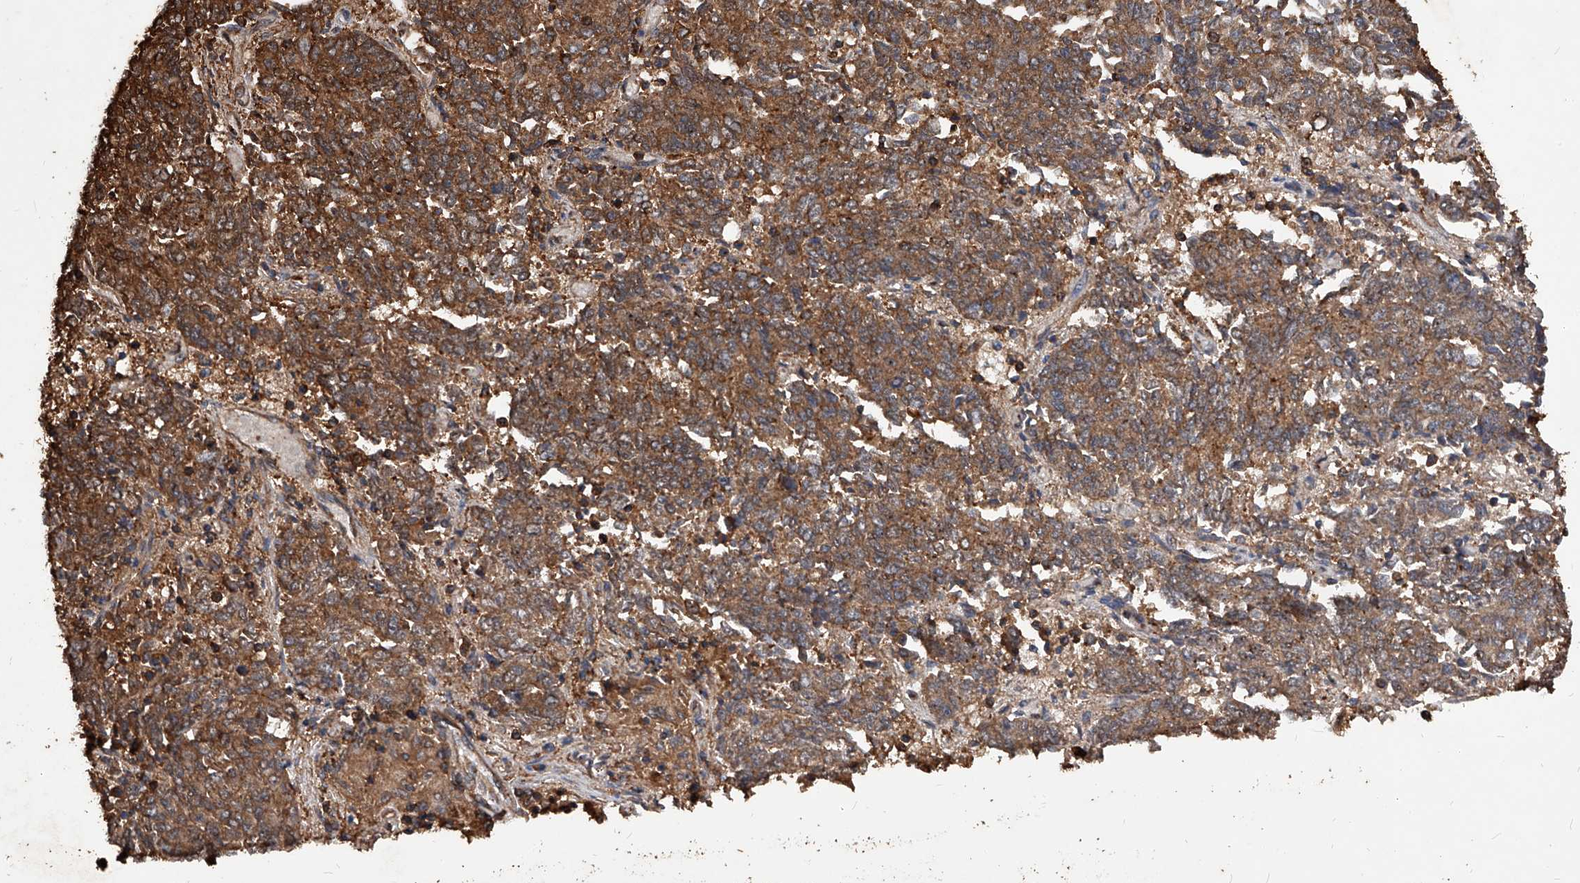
{"staining": {"intensity": "strong", "quantity": ">75%", "location": "cytoplasmic/membranous"}, "tissue": "endometrial cancer", "cell_type": "Tumor cells", "image_type": "cancer", "snomed": [{"axis": "morphology", "description": "Adenocarcinoma, NOS"}, {"axis": "topography", "description": "Endometrium"}], "caption": "DAB immunohistochemical staining of human endometrial cancer demonstrates strong cytoplasmic/membranous protein staining in about >75% of tumor cells.", "gene": "UCP2", "patient": {"sex": "female", "age": 80}}